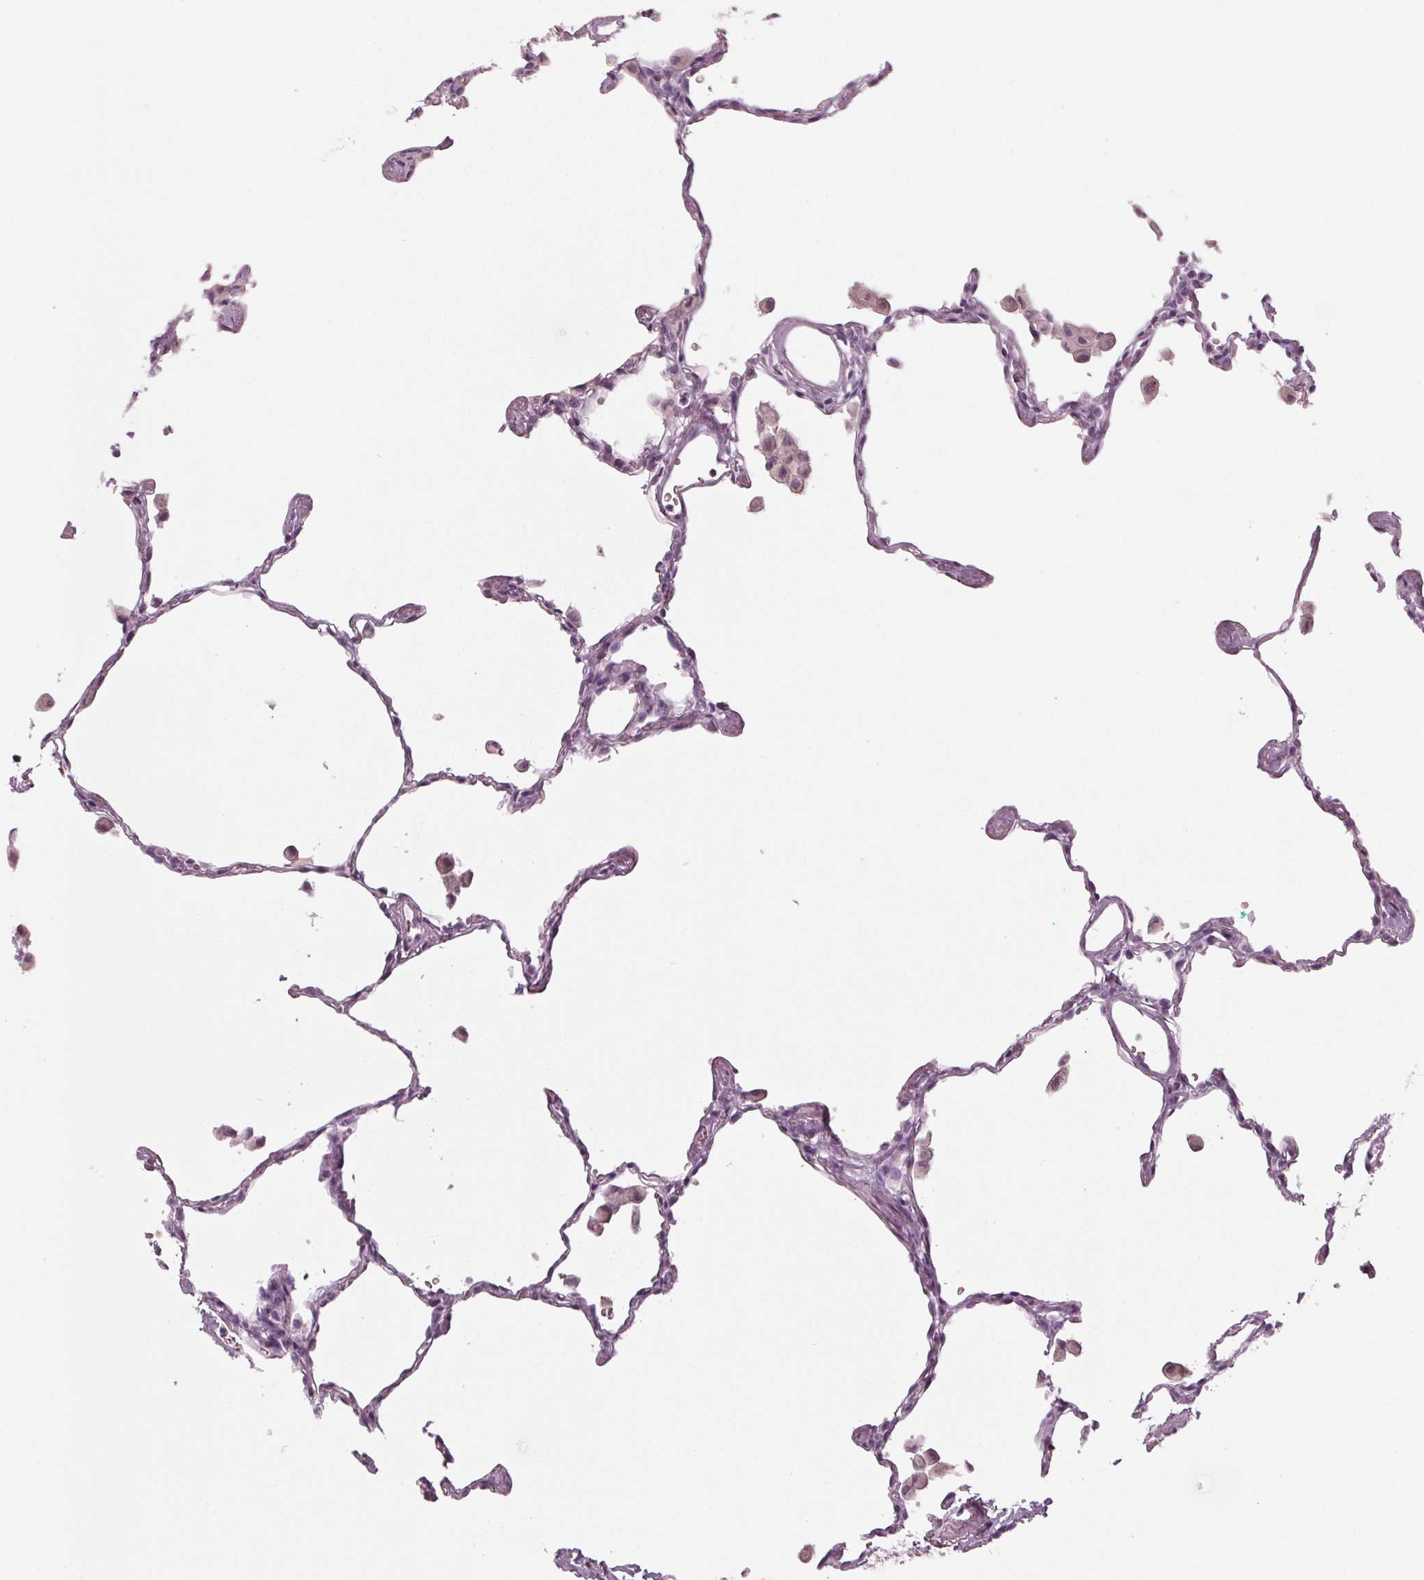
{"staining": {"intensity": "negative", "quantity": "none", "location": "none"}, "tissue": "lung", "cell_type": "Alveolar cells", "image_type": "normal", "snomed": [{"axis": "morphology", "description": "Normal tissue, NOS"}, {"axis": "topography", "description": "Lung"}], "caption": "This is an immunohistochemistry micrograph of benign lung. There is no expression in alveolar cells.", "gene": "TNNC2", "patient": {"sex": "female", "age": 47}}